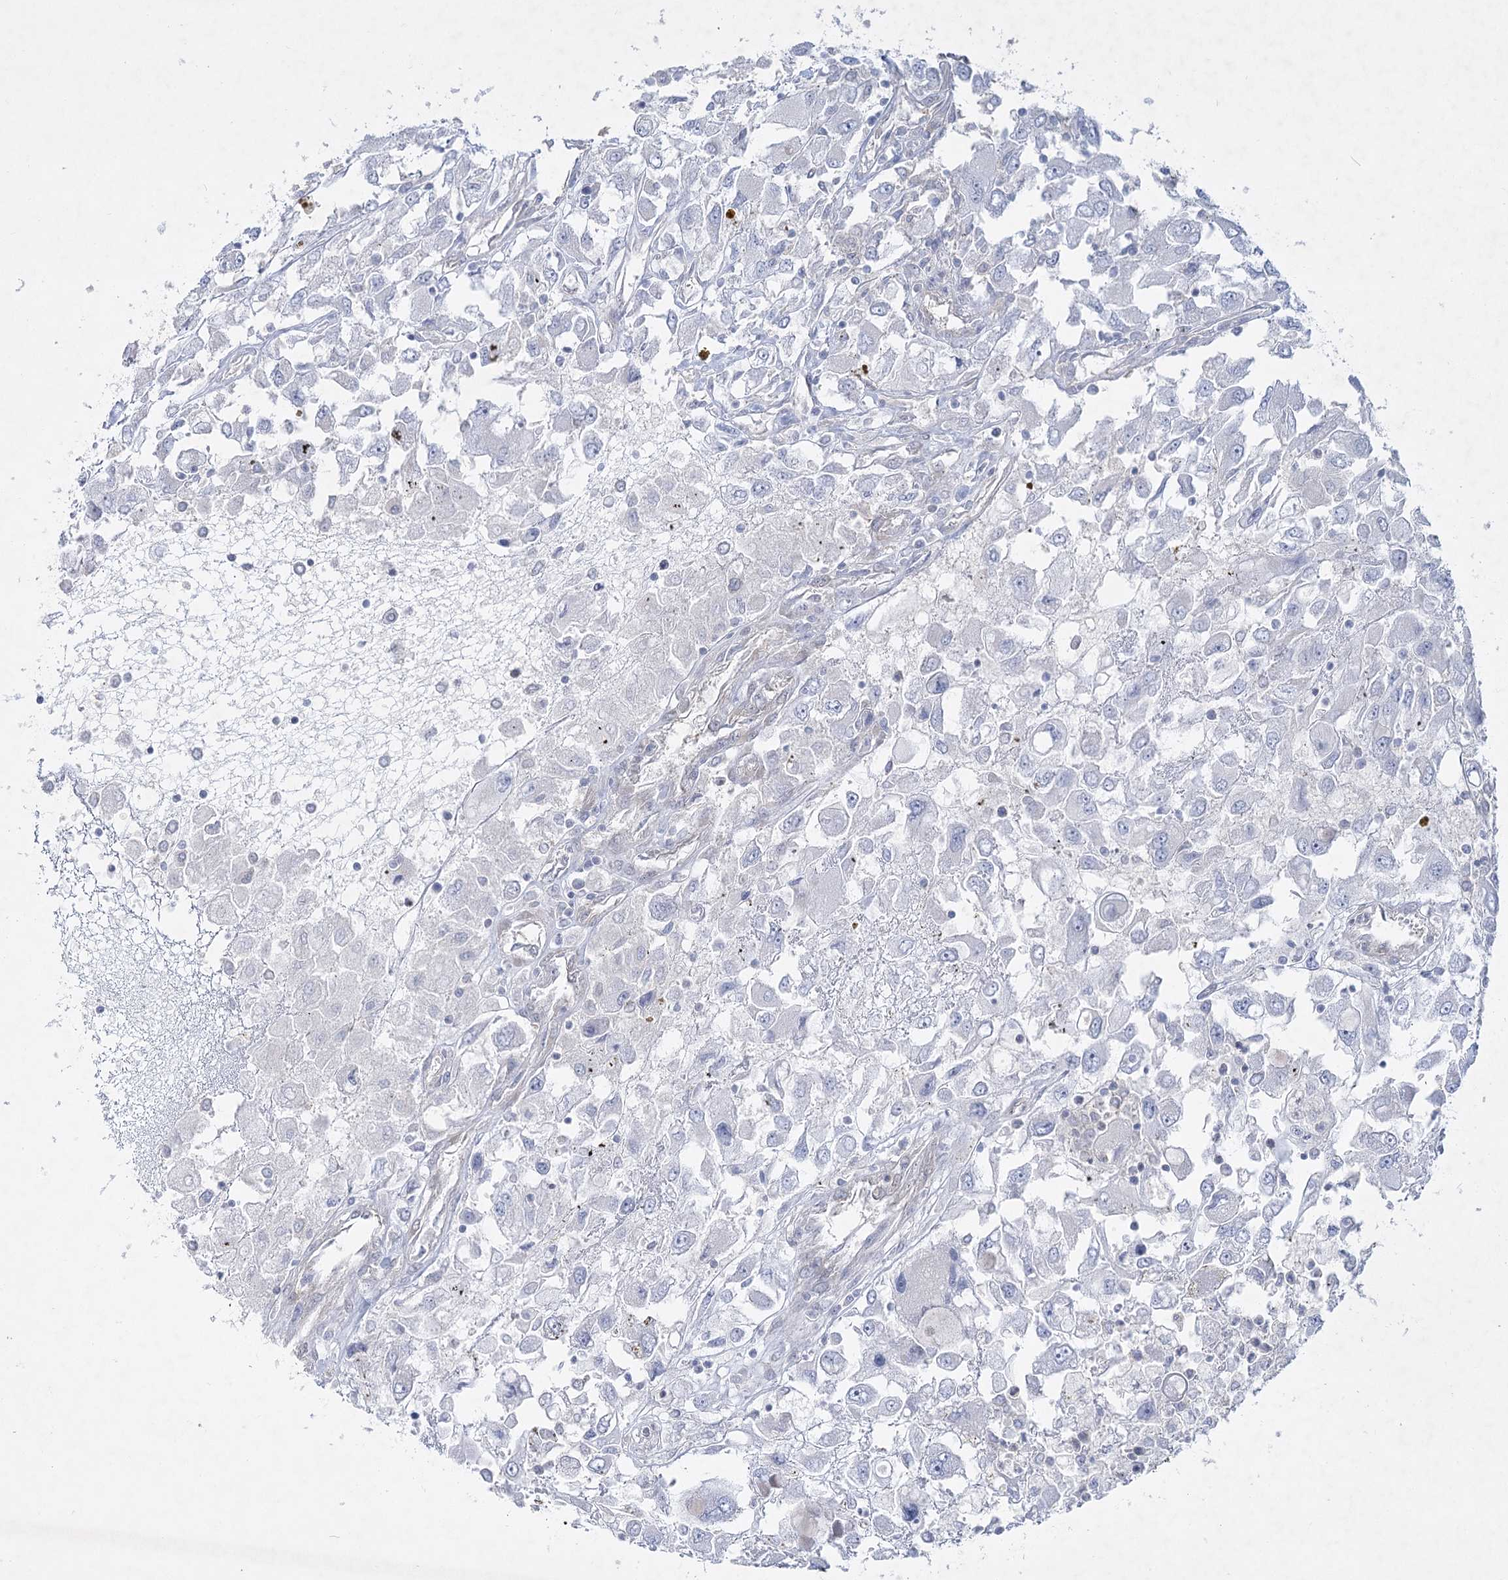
{"staining": {"intensity": "negative", "quantity": "none", "location": "none"}, "tissue": "renal cancer", "cell_type": "Tumor cells", "image_type": "cancer", "snomed": [{"axis": "morphology", "description": "Adenocarcinoma, NOS"}, {"axis": "topography", "description": "Kidney"}], "caption": "There is no significant positivity in tumor cells of renal cancer (adenocarcinoma).", "gene": "AAMDC", "patient": {"sex": "female", "age": 52}}